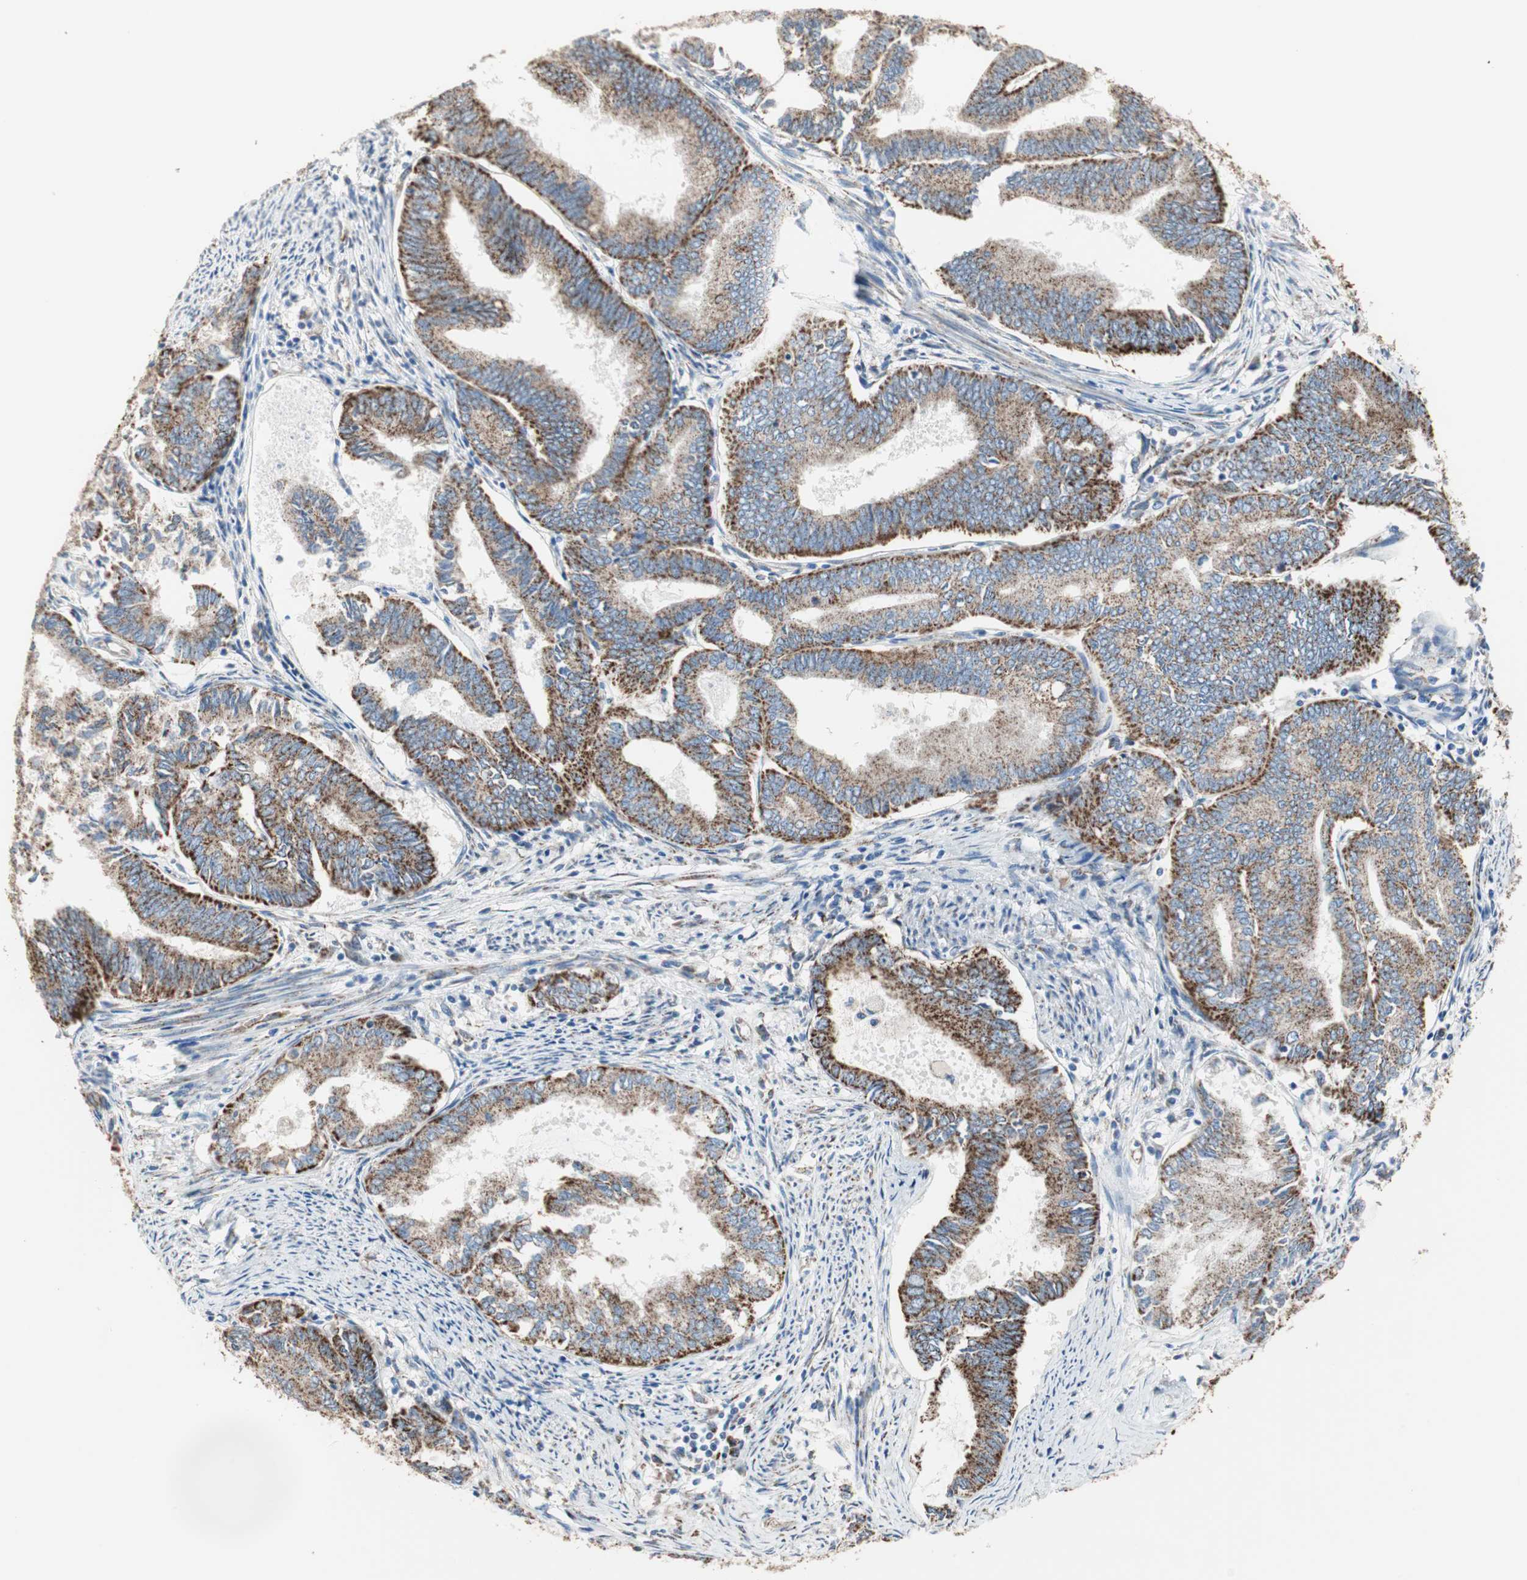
{"staining": {"intensity": "strong", "quantity": "25%-75%", "location": "cytoplasmic/membranous"}, "tissue": "endometrial cancer", "cell_type": "Tumor cells", "image_type": "cancer", "snomed": [{"axis": "morphology", "description": "Adenocarcinoma, NOS"}, {"axis": "topography", "description": "Endometrium"}], "caption": "Endometrial cancer (adenocarcinoma) tissue exhibits strong cytoplasmic/membranous staining in approximately 25%-75% of tumor cells, visualized by immunohistochemistry. Nuclei are stained in blue.", "gene": "TST", "patient": {"sex": "female", "age": 86}}